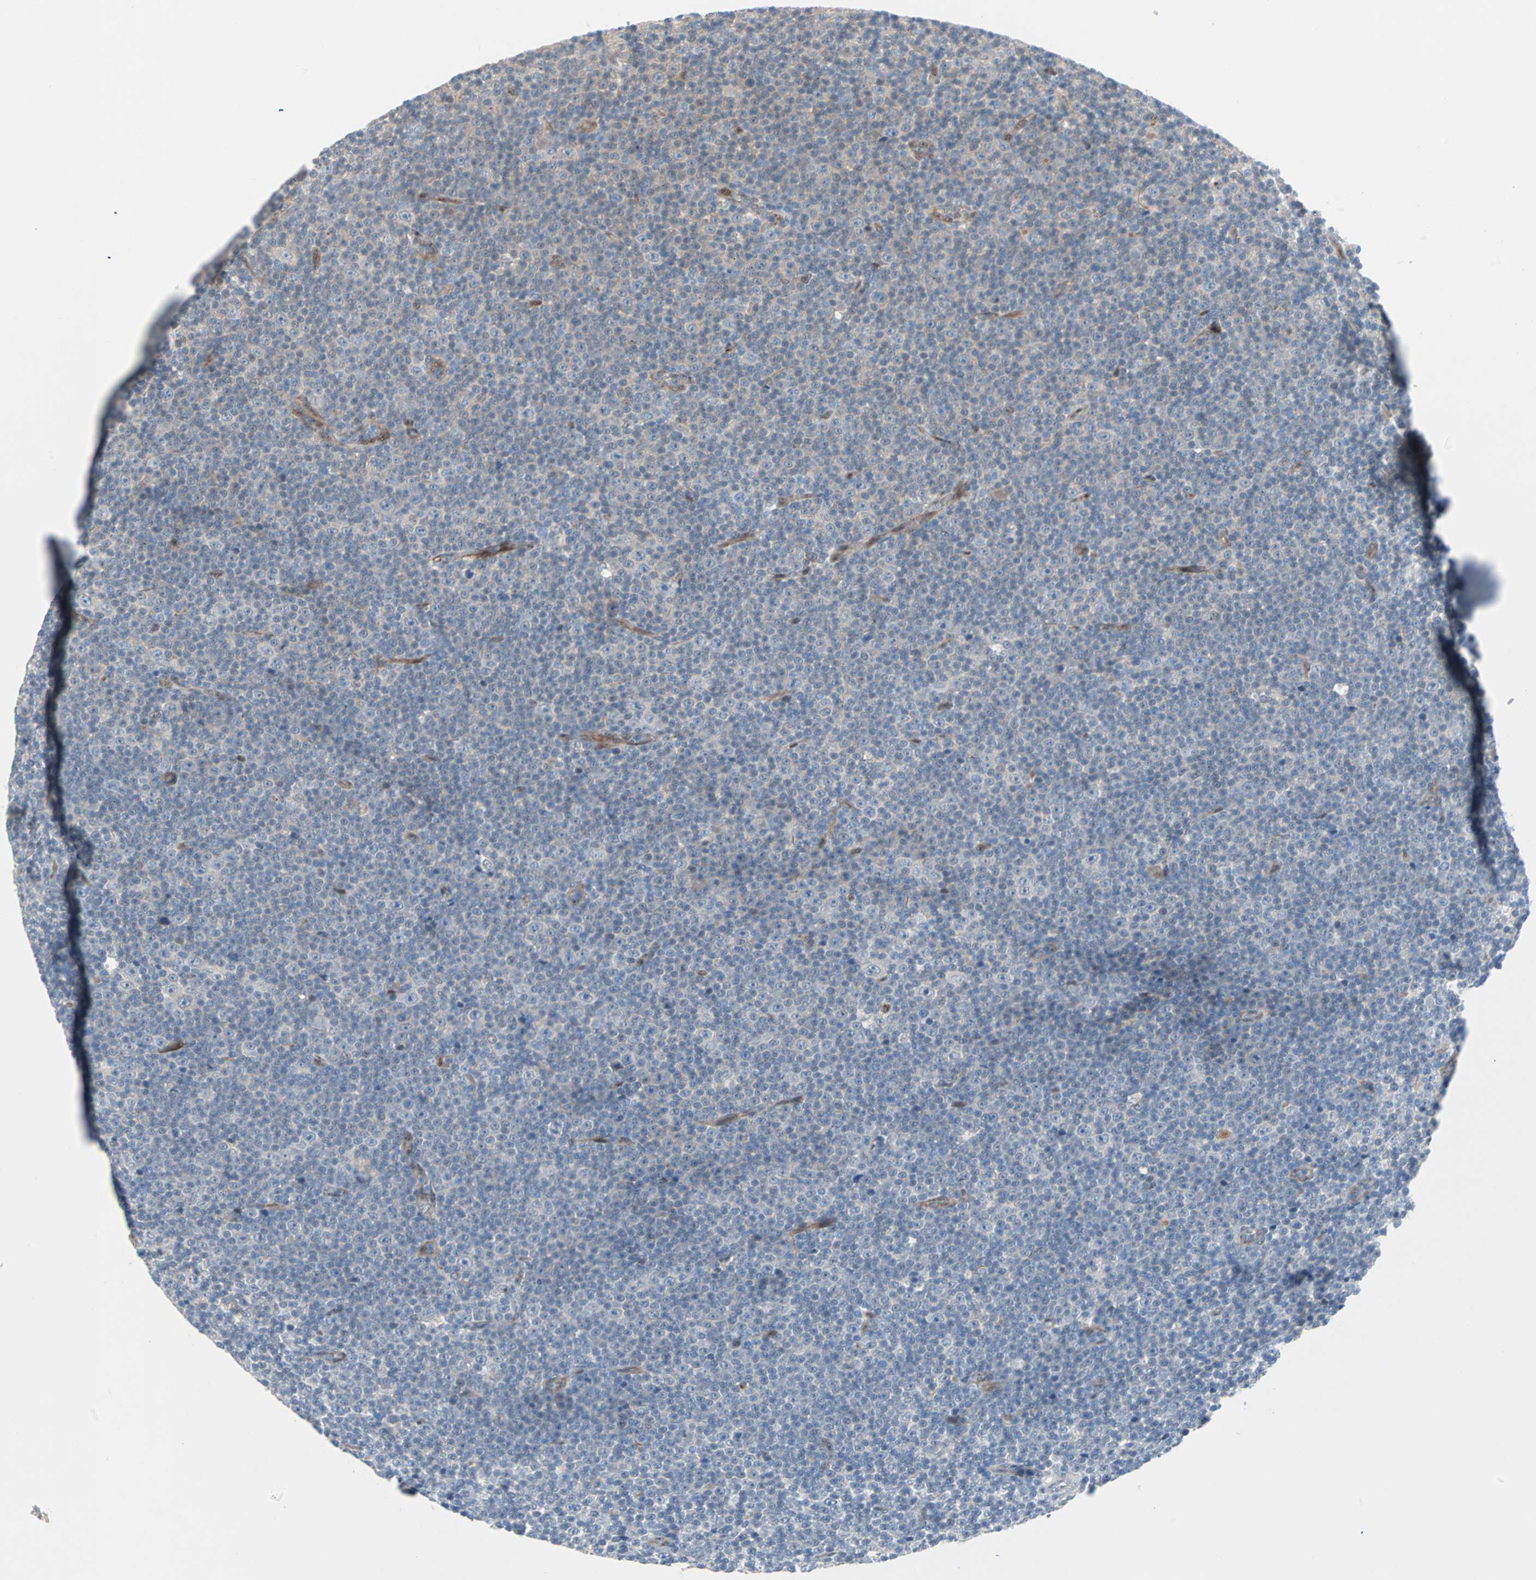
{"staining": {"intensity": "moderate", "quantity": "<25%", "location": "cytoplasmic/membranous"}, "tissue": "lymphoma", "cell_type": "Tumor cells", "image_type": "cancer", "snomed": [{"axis": "morphology", "description": "Malignant lymphoma, non-Hodgkin's type, Low grade"}, {"axis": "topography", "description": "Lymph node"}], "caption": "High-magnification brightfield microscopy of lymphoma stained with DAB (3,3'-diaminobenzidine) (brown) and counterstained with hematoxylin (blue). tumor cells exhibit moderate cytoplasmic/membranous positivity is present in approximately<25% of cells.", "gene": "CAND2", "patient": {"sex": "female", "age": 67}}